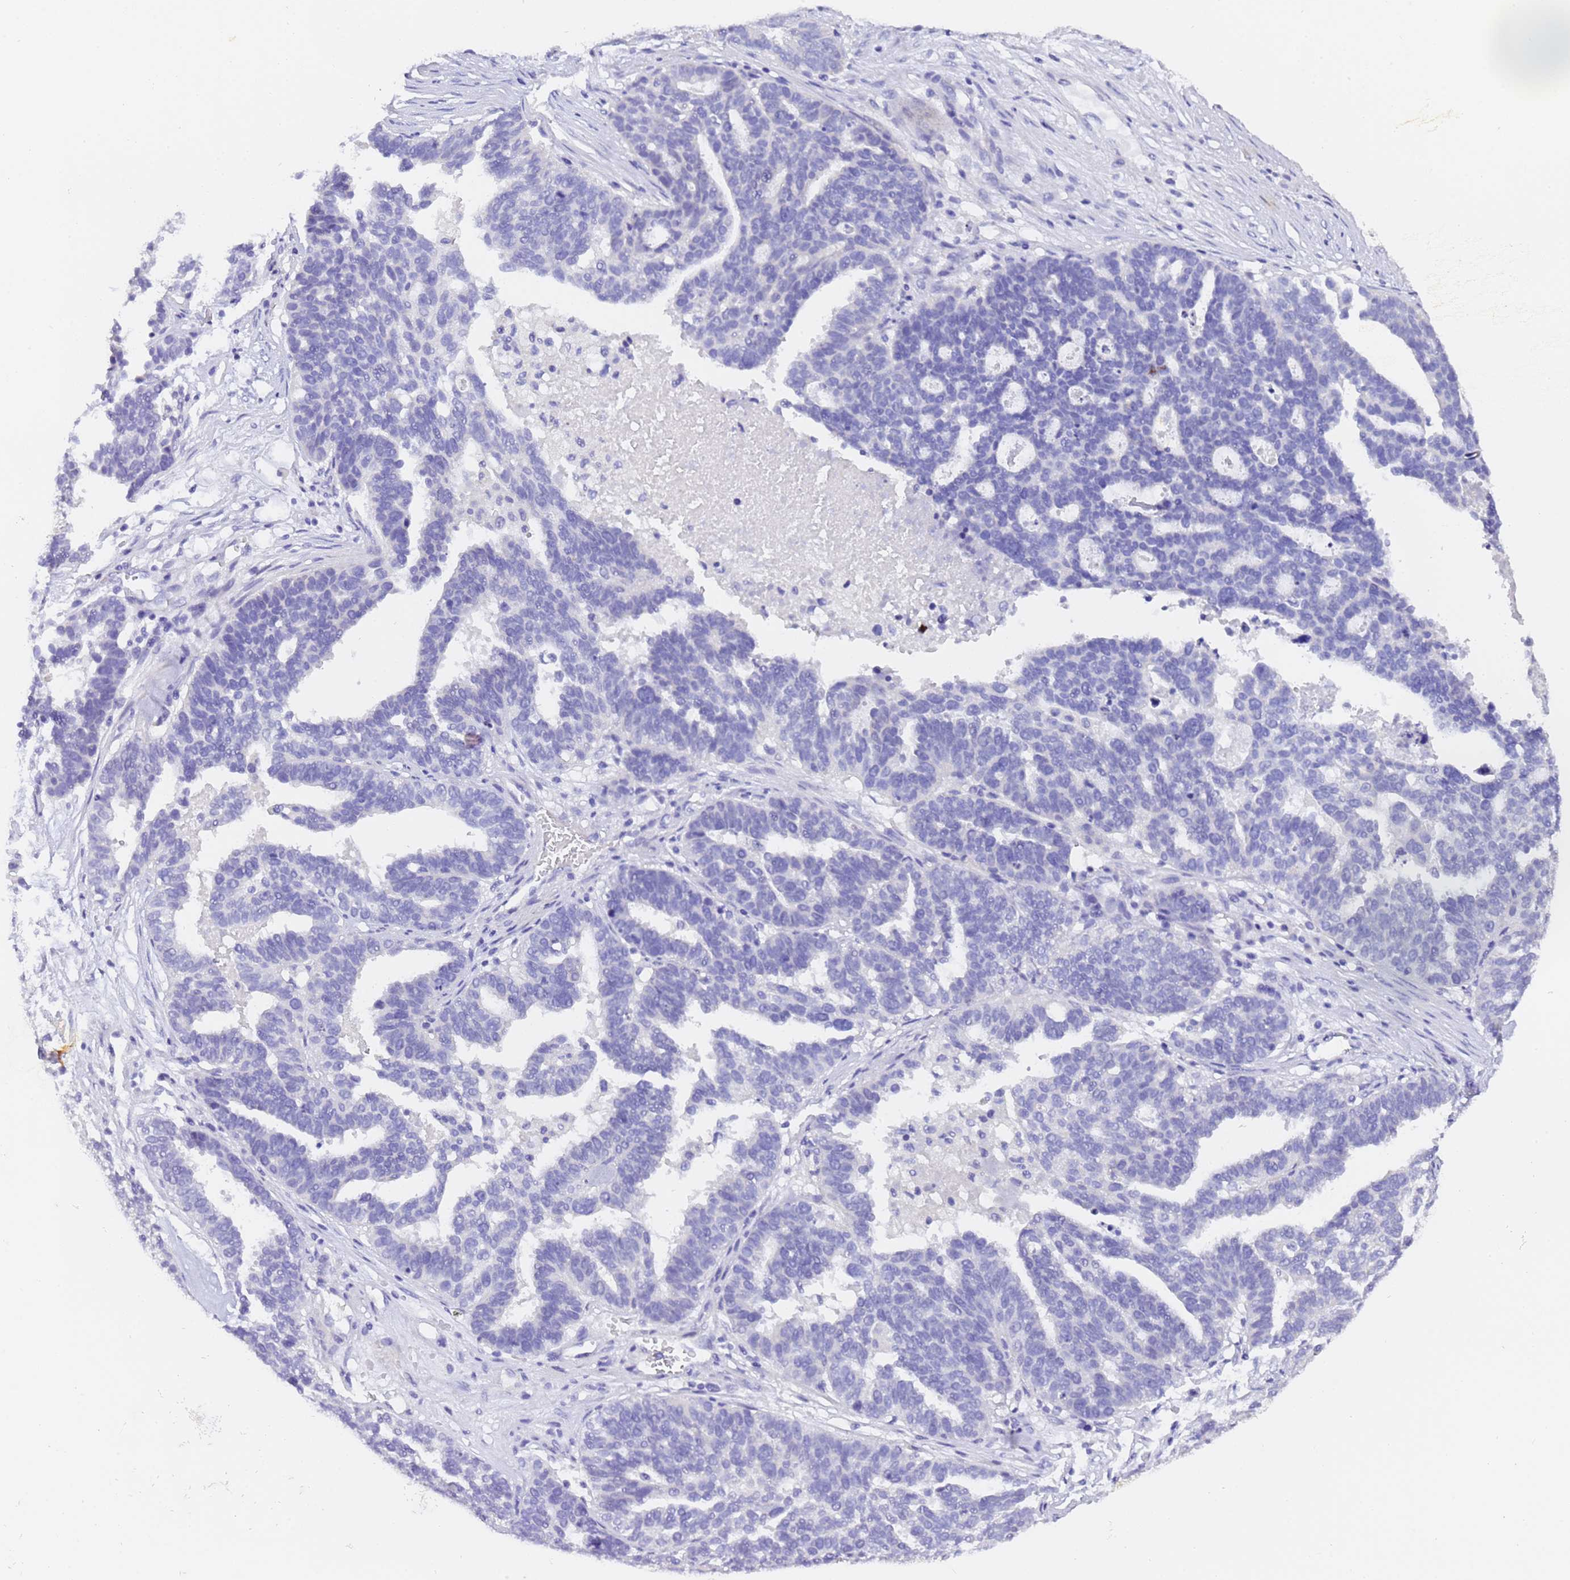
{"staining": {"intensity": "negative", "quantity": "none", "location": "none"}, "tissue": "ovarian cancer", "cell_type": "Tumor cells", "image_type": "cancer", "snomed": [{"axis": "morphology", "description": "Cystadenocarcinoma, serous, NOS"}, {"axis": "topography", "description": "Ovary"}], "caption": "Ovarian serous cystadenocarcinoma was stained to show a protein in brown. There is no significant expression in tumor cells.", "gene": "GABRA1", "patient": {"sex": "female", "age": 59}}